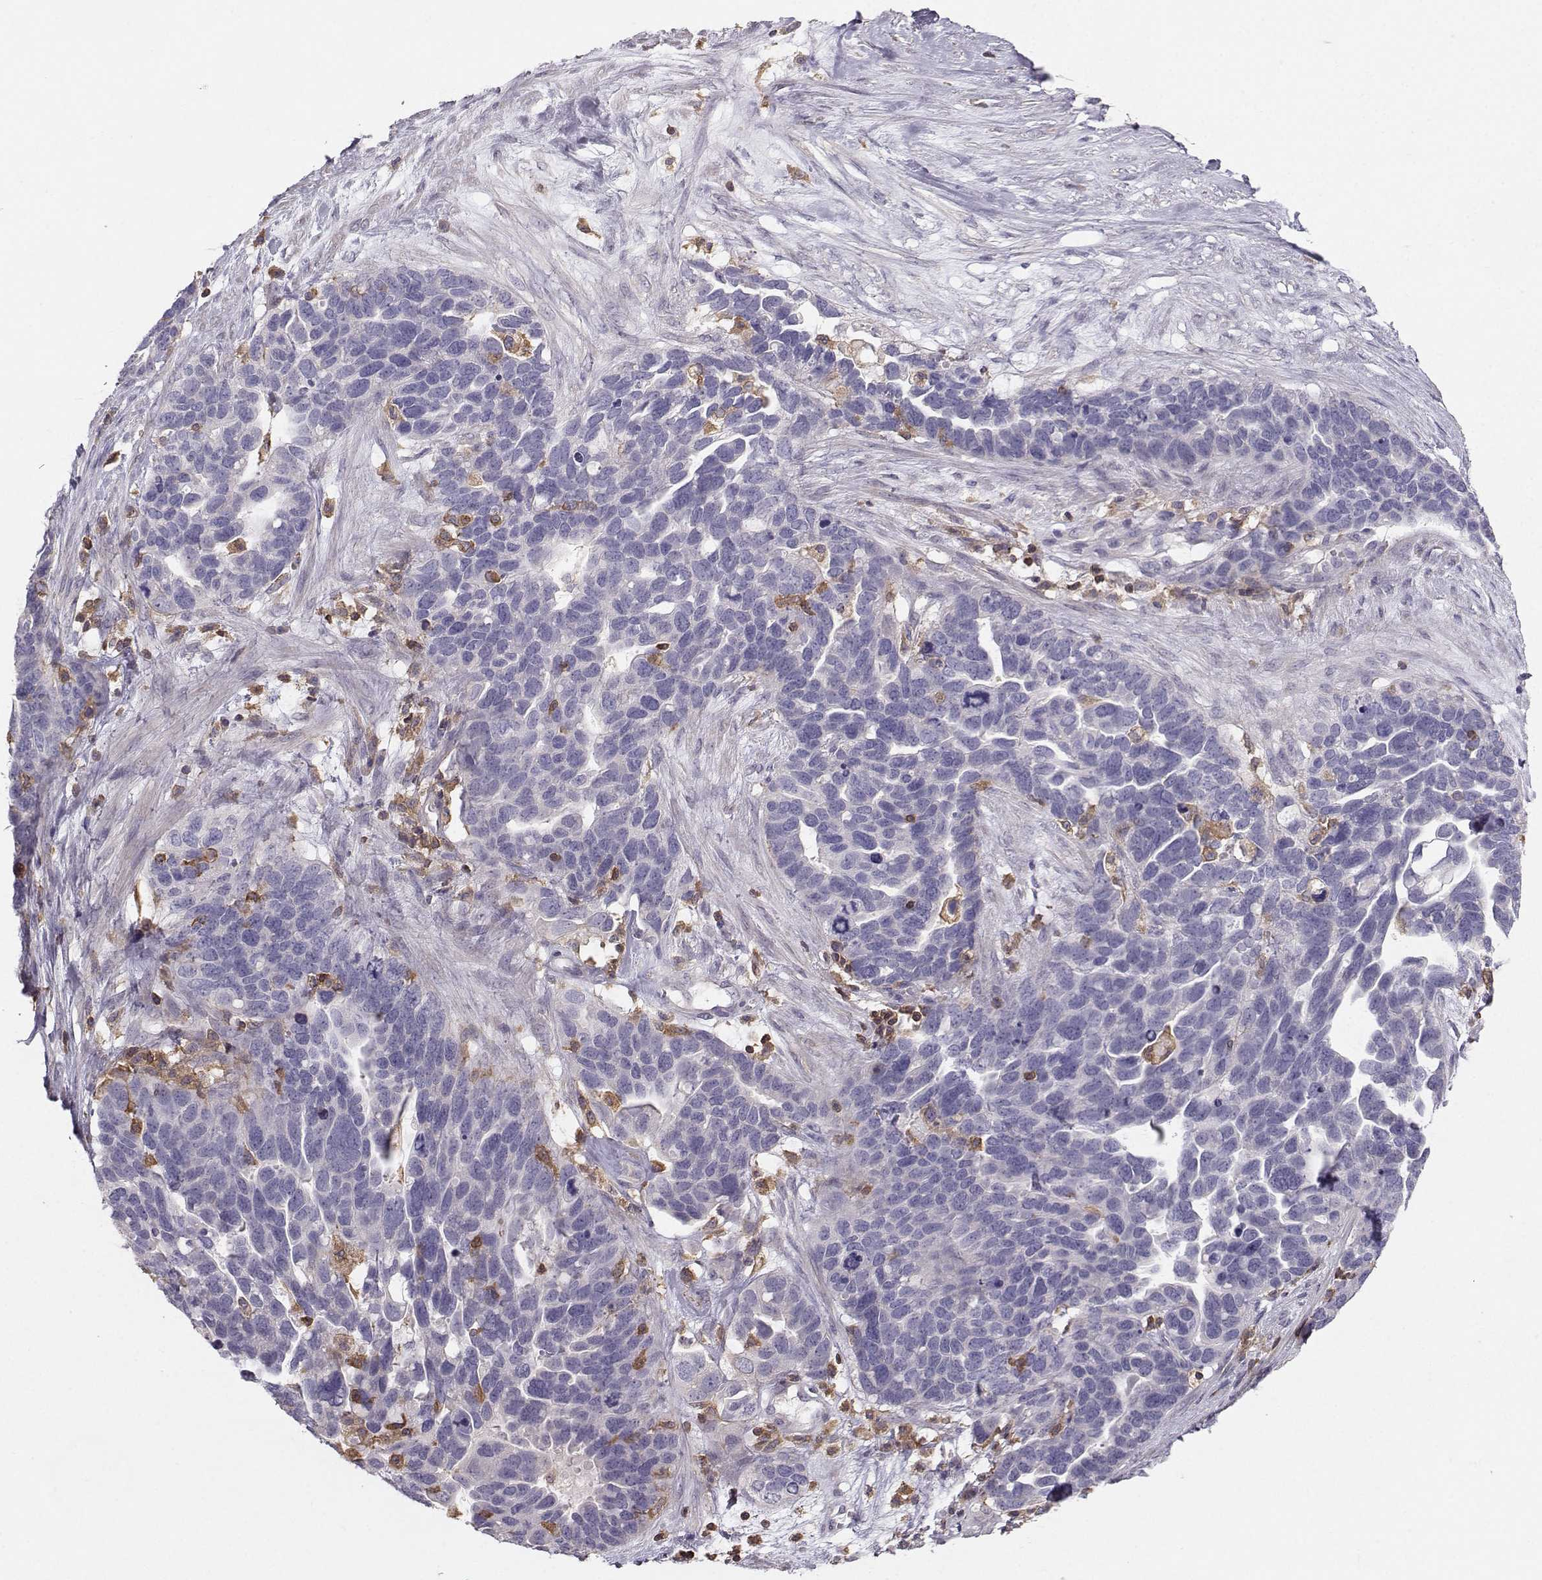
{"staining": {"intensity": "negative", "quantity": "none", "location": "none"}, "tissue": "ovarian cancer", "cell_type": "Tumor cells", "image_type": "cancer", "snomed": [{"axis": "morphology", "description": "Cystadenocarcinoma, serous, NOS"}, {"axis": "topography", "description": "Ovary"}], "caption": "Ovarian serous cystadenocarcinoma stained for a protein using immunohistochemistry displays no expression tumor cells.", "gene": "ZBTB32", "patient": {"sex": "female", "age": 54}}